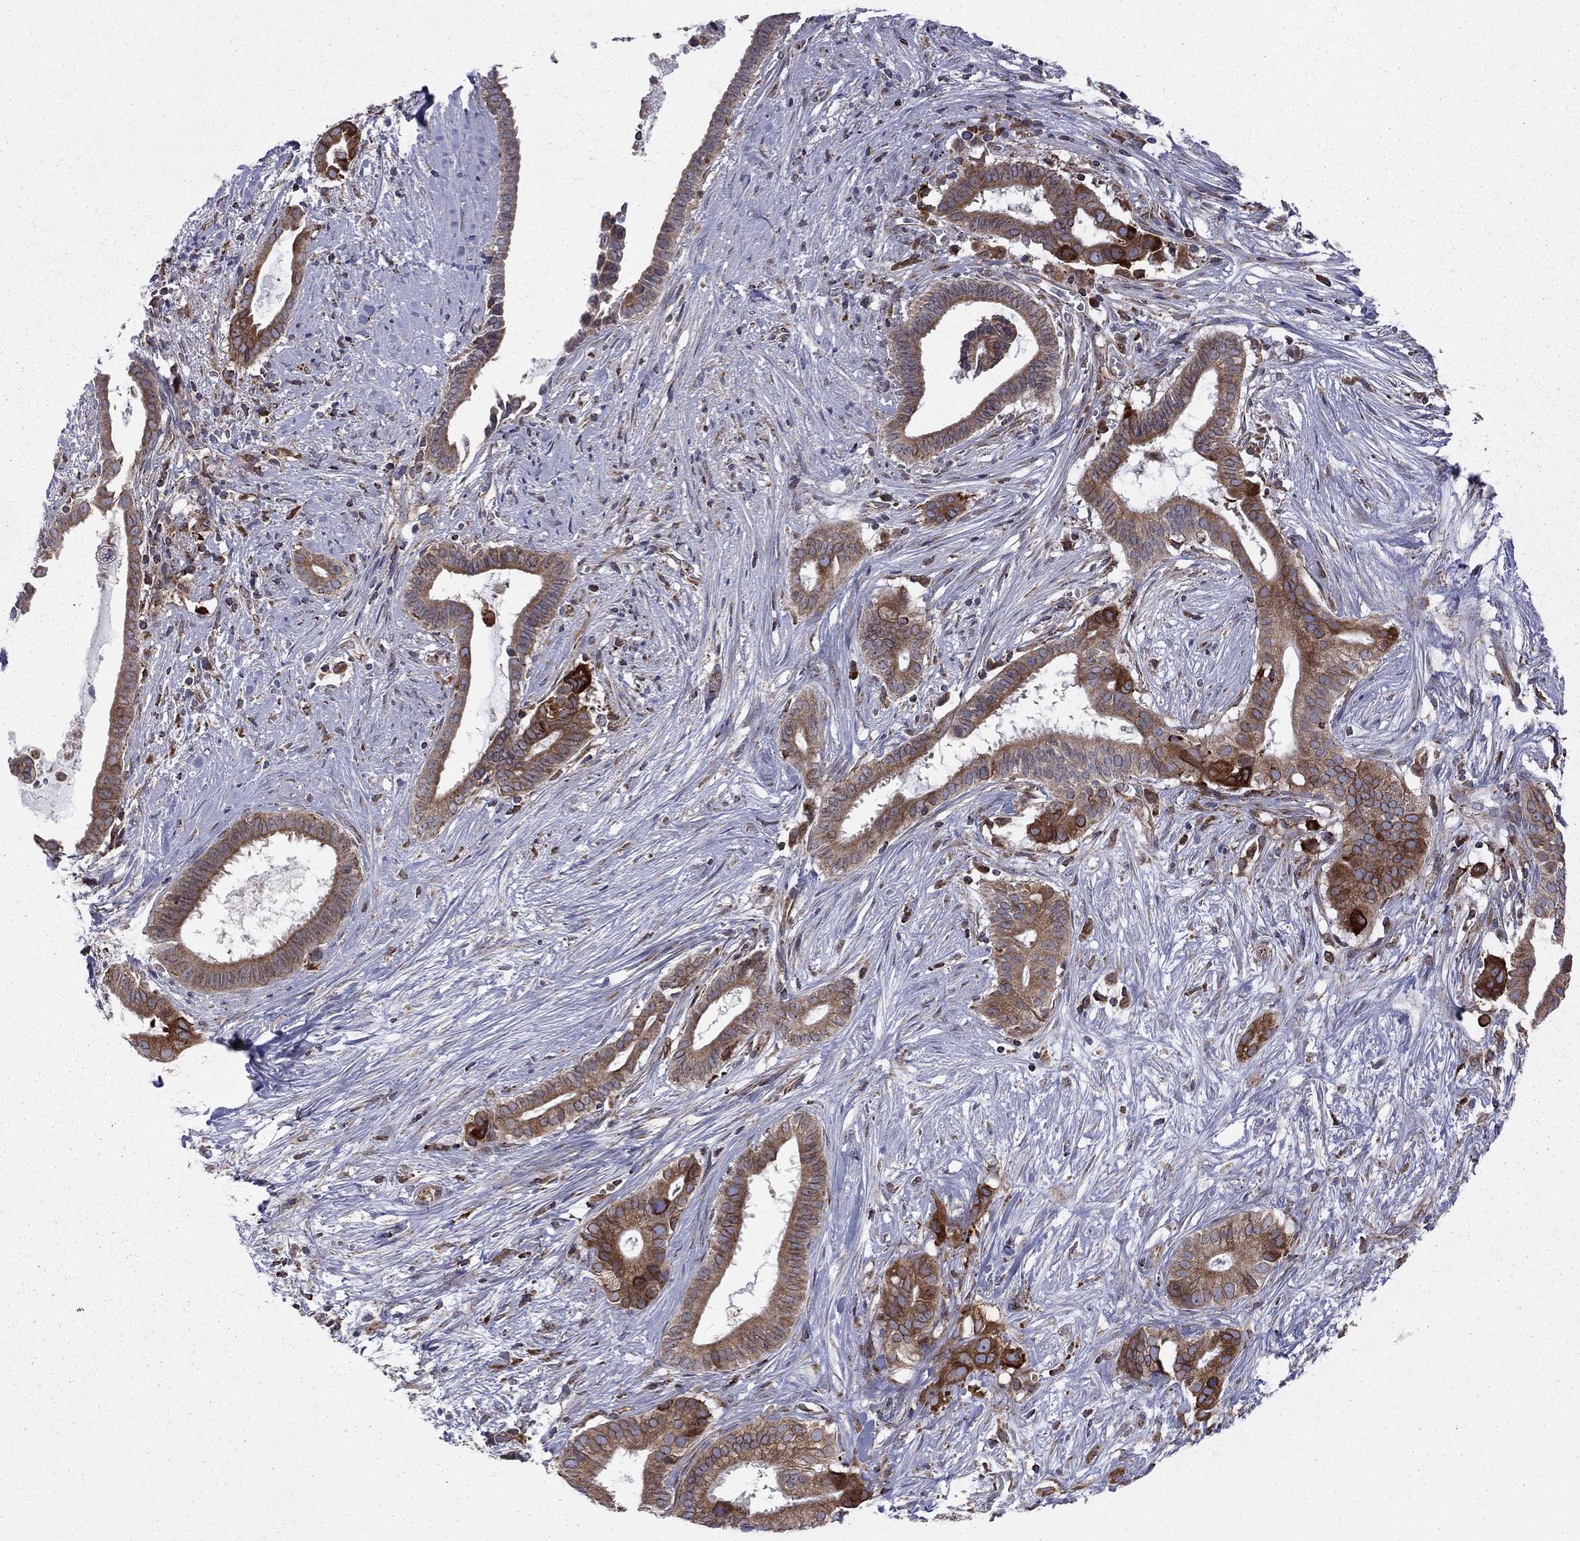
{"staining": {"intensity": "moderate", "quantity": ">75%", "location": "cytoplasmic/membranous"}, "tissue": "pancreatic cancer", "cell_type": "Tumor cells", "image_type": "cancer", "snomed": [{"axis": "morphology", "description": "Adenocarcinoma, NOS"}, {"axis": "topography", "description": "Pancreas"}], "caption": "An image of human pancreatic adenocarcinoma stained for a protein exhibits moderate cytoplasmic/membranous brown staining in tumor cells. (DAB (3,3'-diaminobenzidine) = brown stain, brightfield microscopy at high magnification).", "gene": "CLPTM1", "patient": {"sex": "male", "age": 61}}